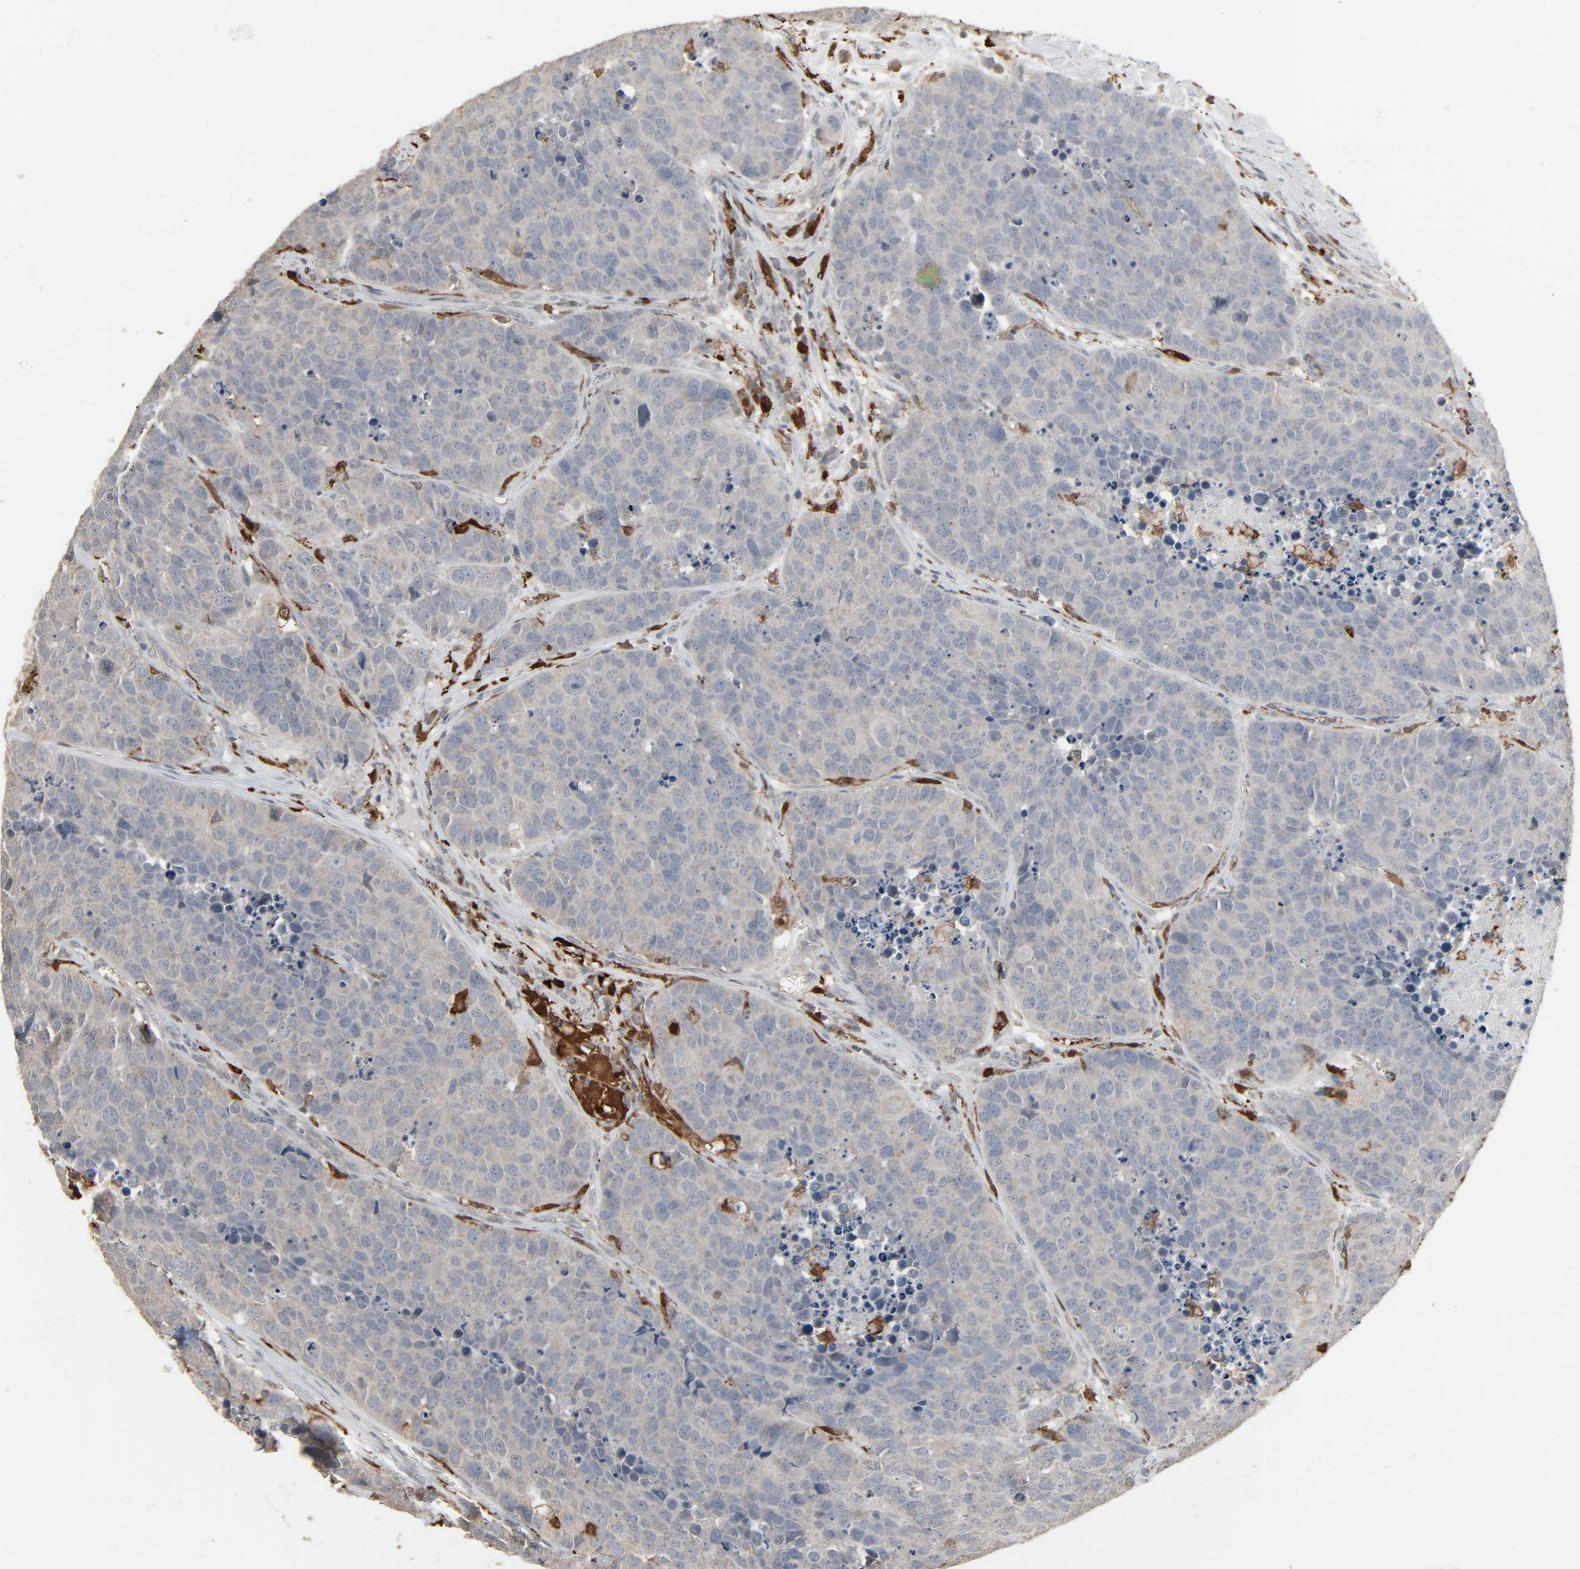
{"staining": {"intensity": "weak", "quantity": ">75%", "location": "cytoplasmic/membranous"}, "tissue": "carcinoid", "cell_type": "Tumor cells", "image_type": "cancer", "snomed": [{"axis": "morphology", "description": "Carcinoid, malignant, NOS"}, {"axis": "topography", "description": "Lung"}], "caption": "Protein staining reveals weak cytoplasmic/membranous expression in about >75% of tumor cells in carcinoid. Nuclei are stained in blue.", "gene": "DOCK8", "patient": {"sex": "male", "age": 60}}